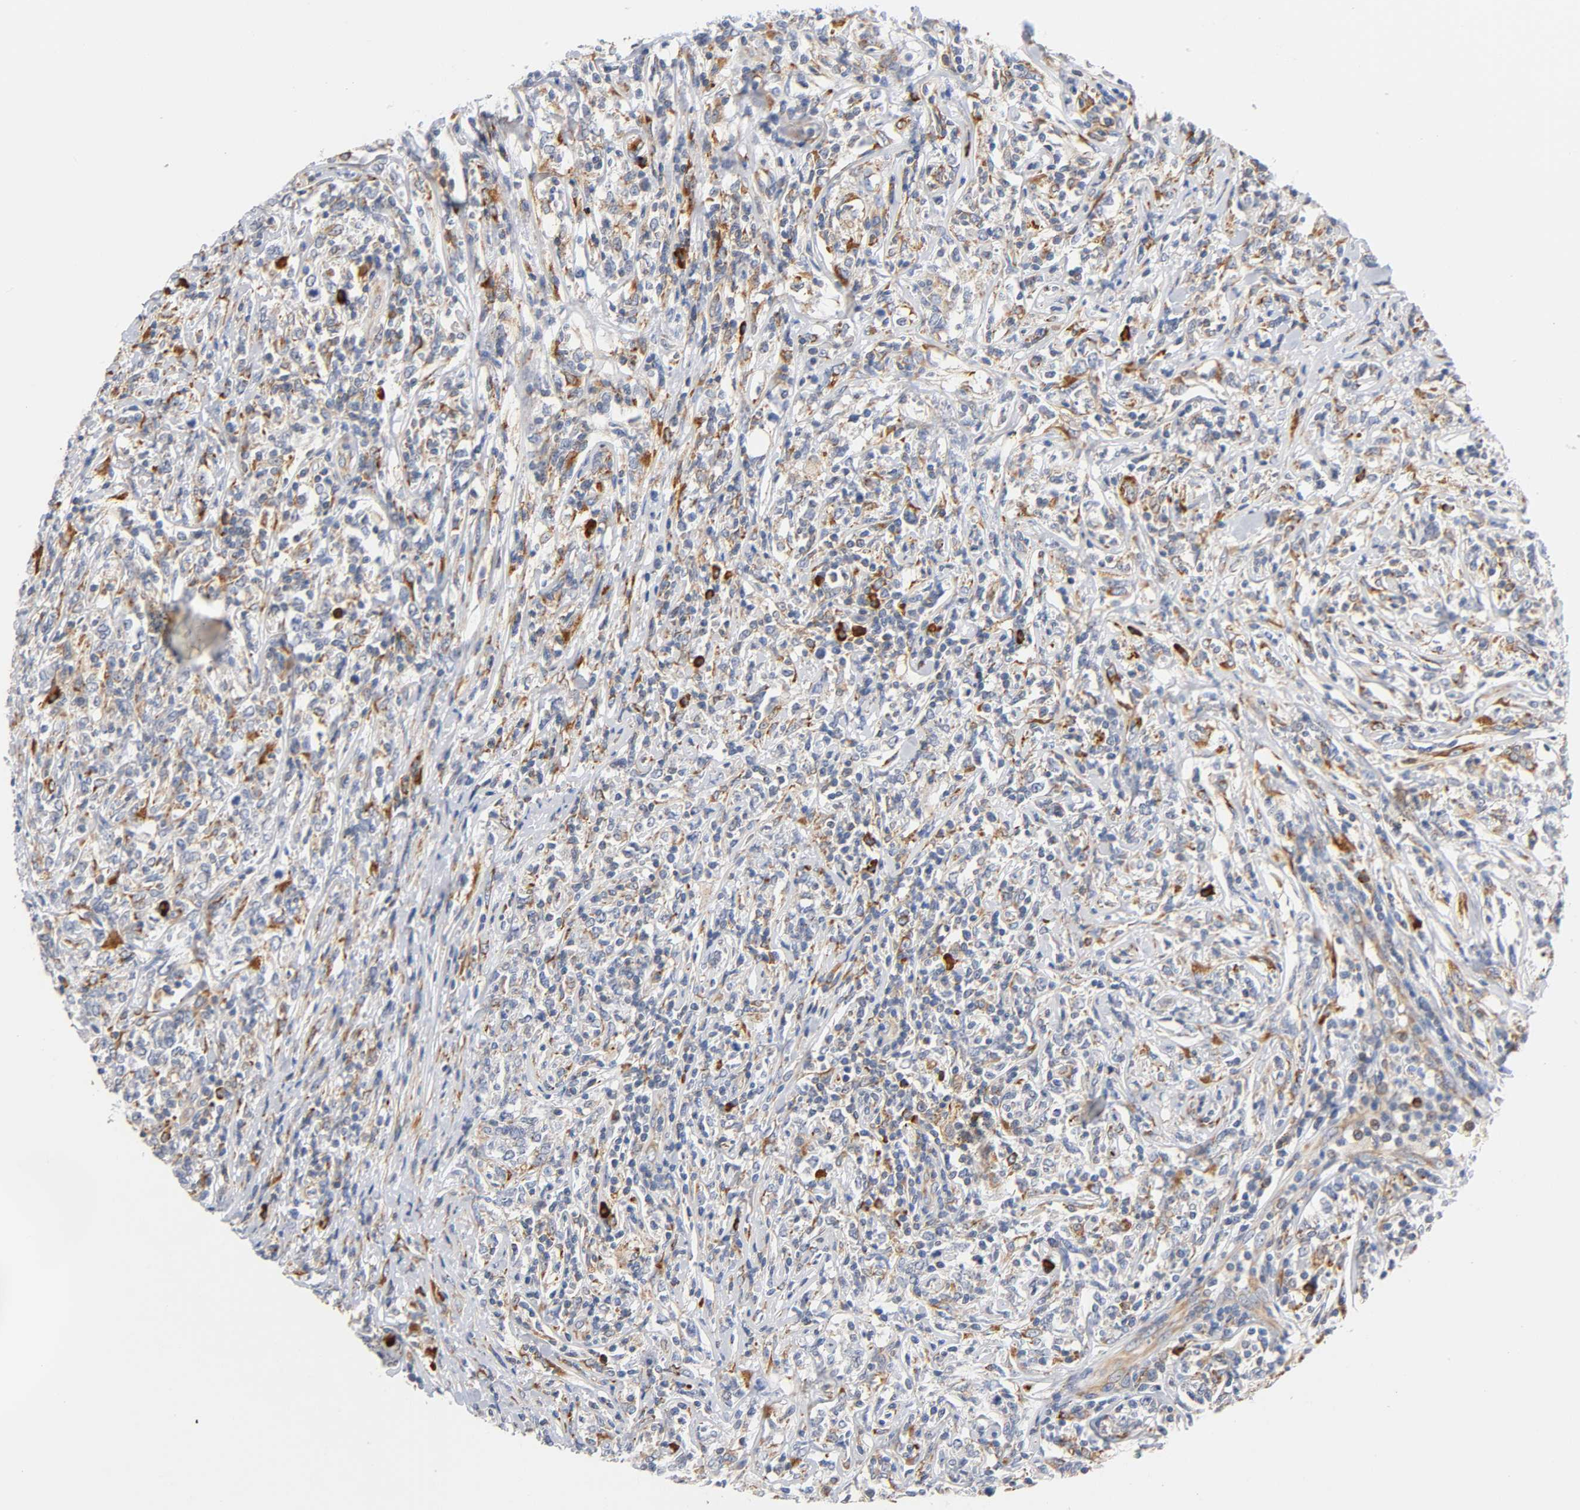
{"staining": {"intensity": "moderate", "quantity": "<25%", "location": "cytoplasmic/membranous"}, "tissue": "lymphoma", "cell_type": "Tumor cells", "image_type": "cancer", "snomed": [{"axis": "morphology", "description": "Malignant lymphoma, non-Hodgkin's type, High grade"}, {"axis": "topography", "description": "Lymph node"}], "caption": "DAB immunohistochemical staining of lymphoma demonstrates moderate cytoplasmic/membranous protein positivity in approximately <25% of tumor cells.", "gene": "UCKL1", "patient": {"sex": "female", "age": 84}}